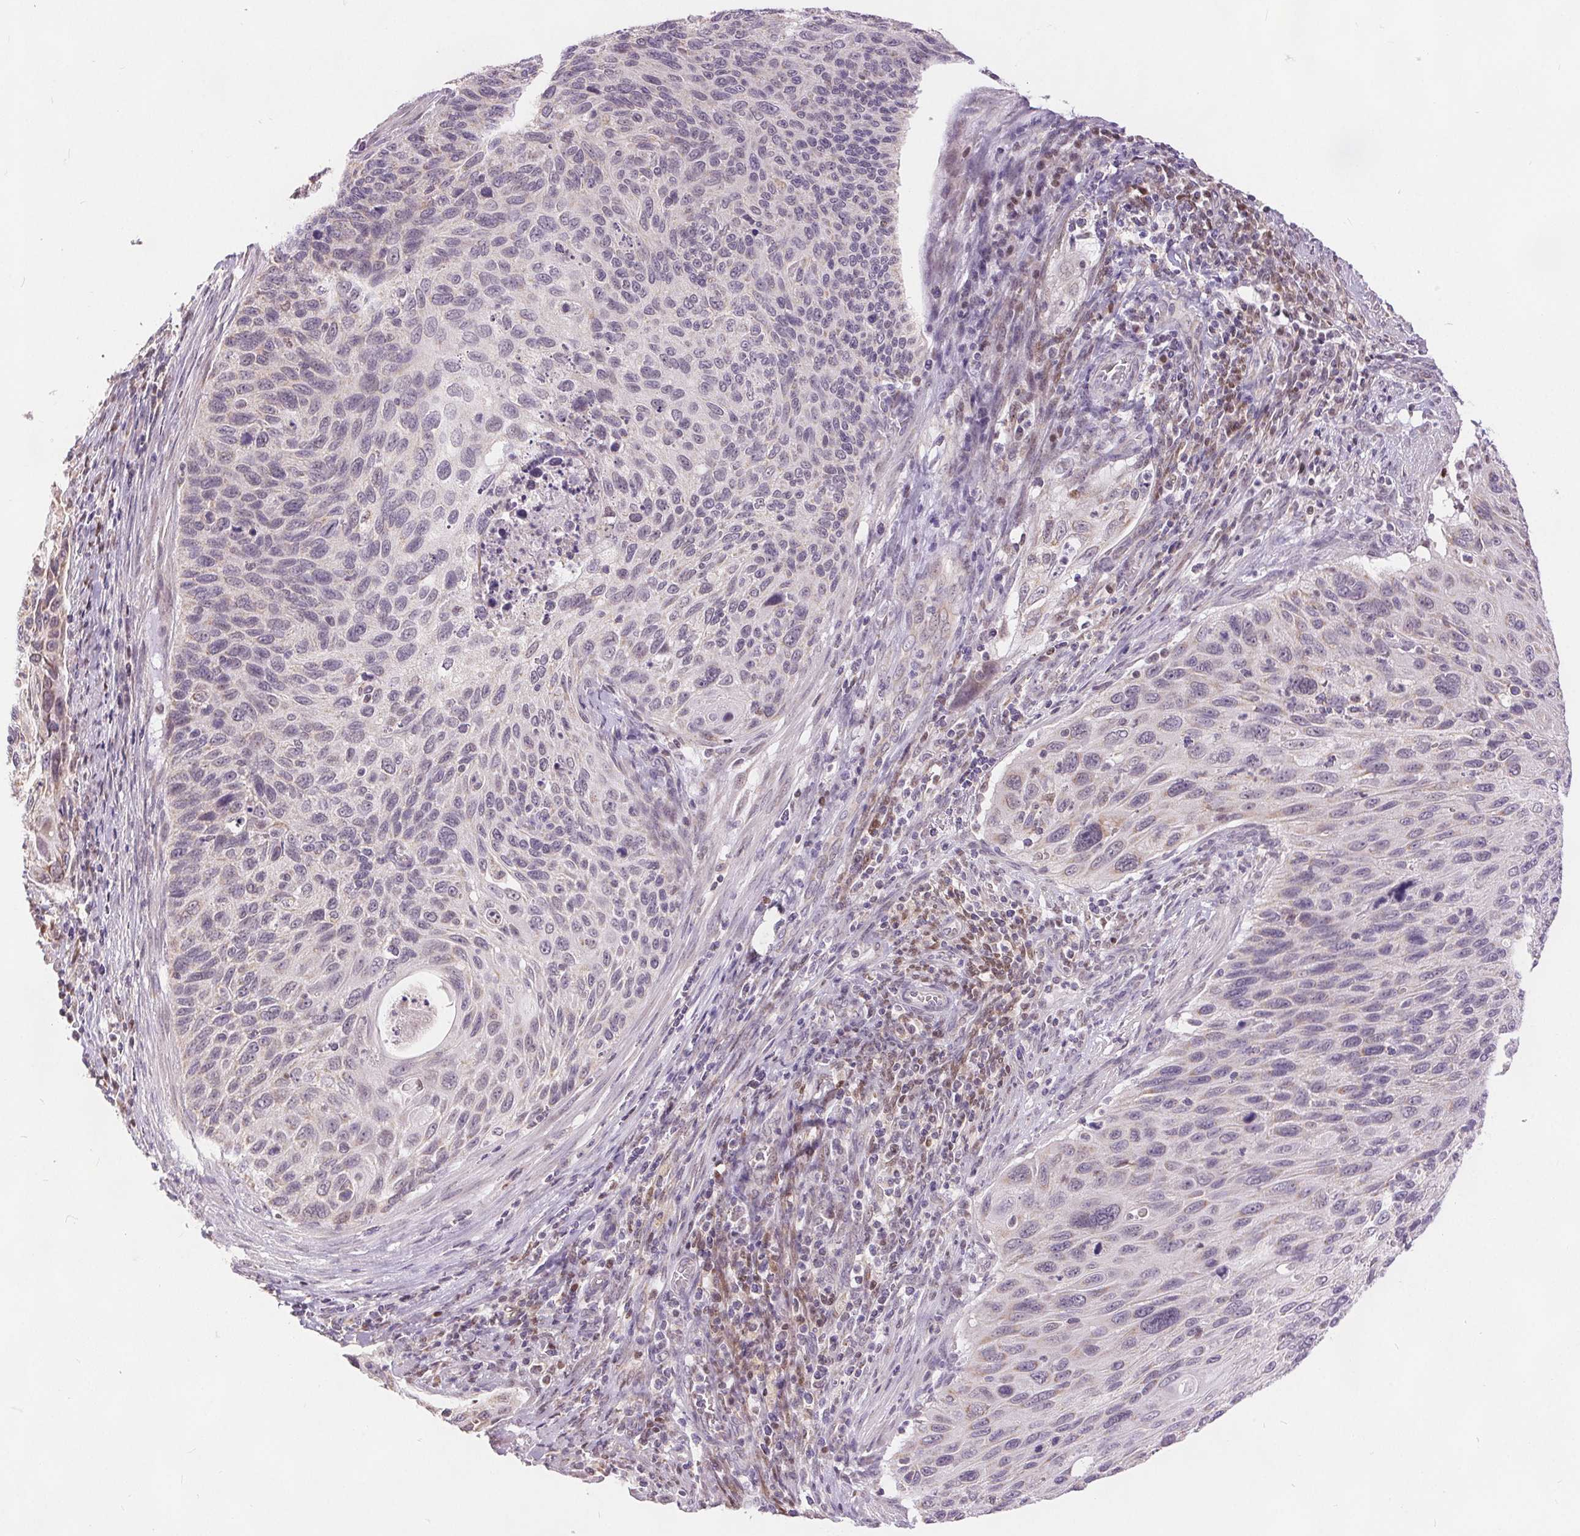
{"staining": {"intensity": "weak", "quantity": "<25%", "location": "cytoplasmic/membranous"}, "tissue": "cervical cancer", "cell_type": "Tumor cells", "image_type": "cancer", "snomed": [{"axis": "morphology", "description": "Squamous cell carcinoma, NOS"}, {"axis": "topography", "description": "Cervix"}], "caption": "Cervical cancer (squamous cell carcinoma) was stained to show a protein in brown. There is no significant expression in tumor cells.", "gene": "POU2F2", "patient": {"sex": "female", "age": 70}}